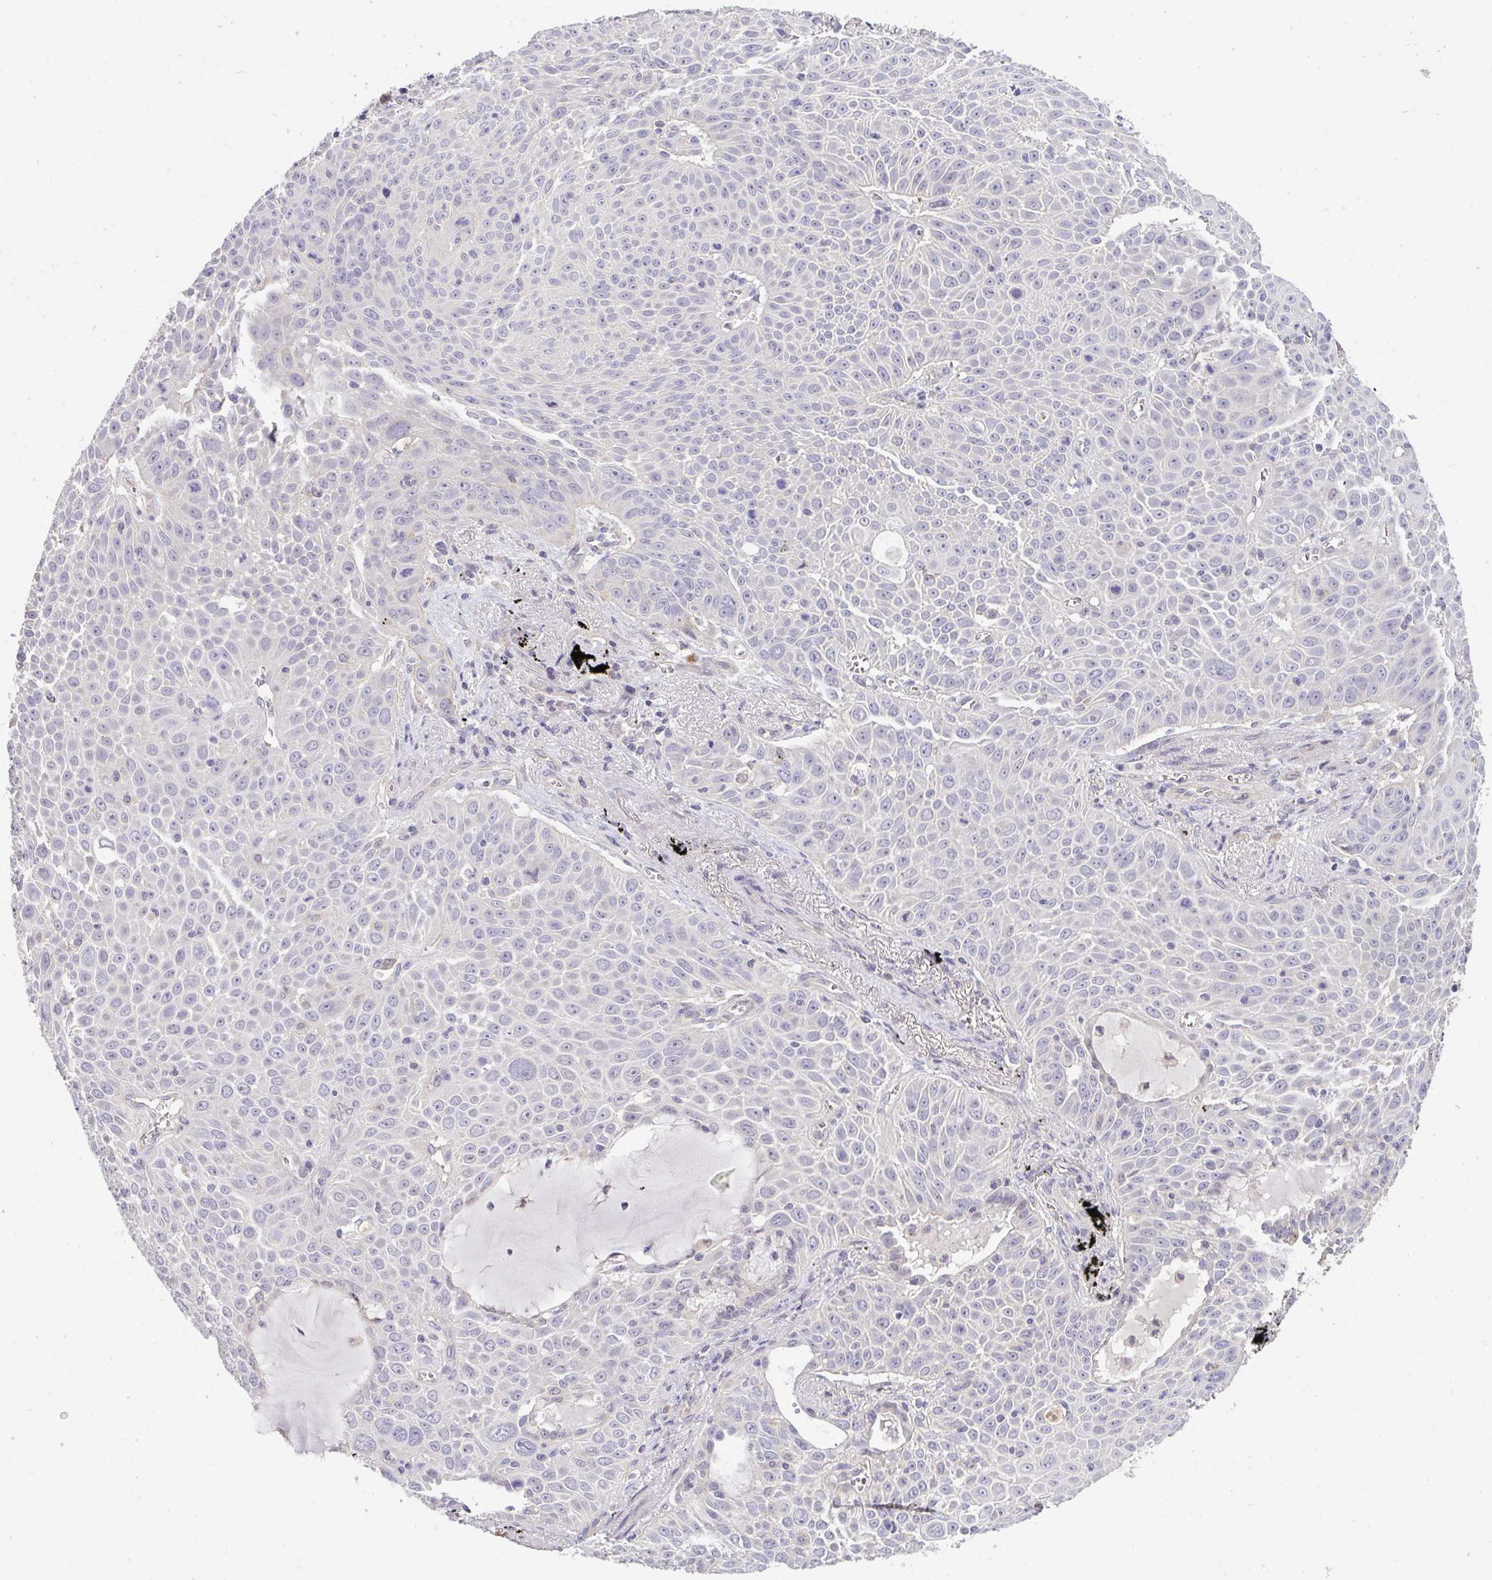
{"staining": {"intensity": "negative", "quantity": "none", "location": "none"}, "tissue": "lung cancer", "cell_type": "Tumor cells", "image_type": "cancer", "snomed": [{"axis": "morphology", "description": "Squamous cell carcinoma, NOS"}, {"axis": "morphology", "description": "Squamous cell carcinoma, metastatic, NOS"}, {"axis": "topography", "description": "Lymph node"}, {"axis": "topography", "description": "Lung"}], "caption": "The photomicrograph exhibits no significant positivity in tumor cells of lung metastatic squamous cell carcinoma.", "gene": "C19orf54", "patient": {"sex": "female", "age": 62}}